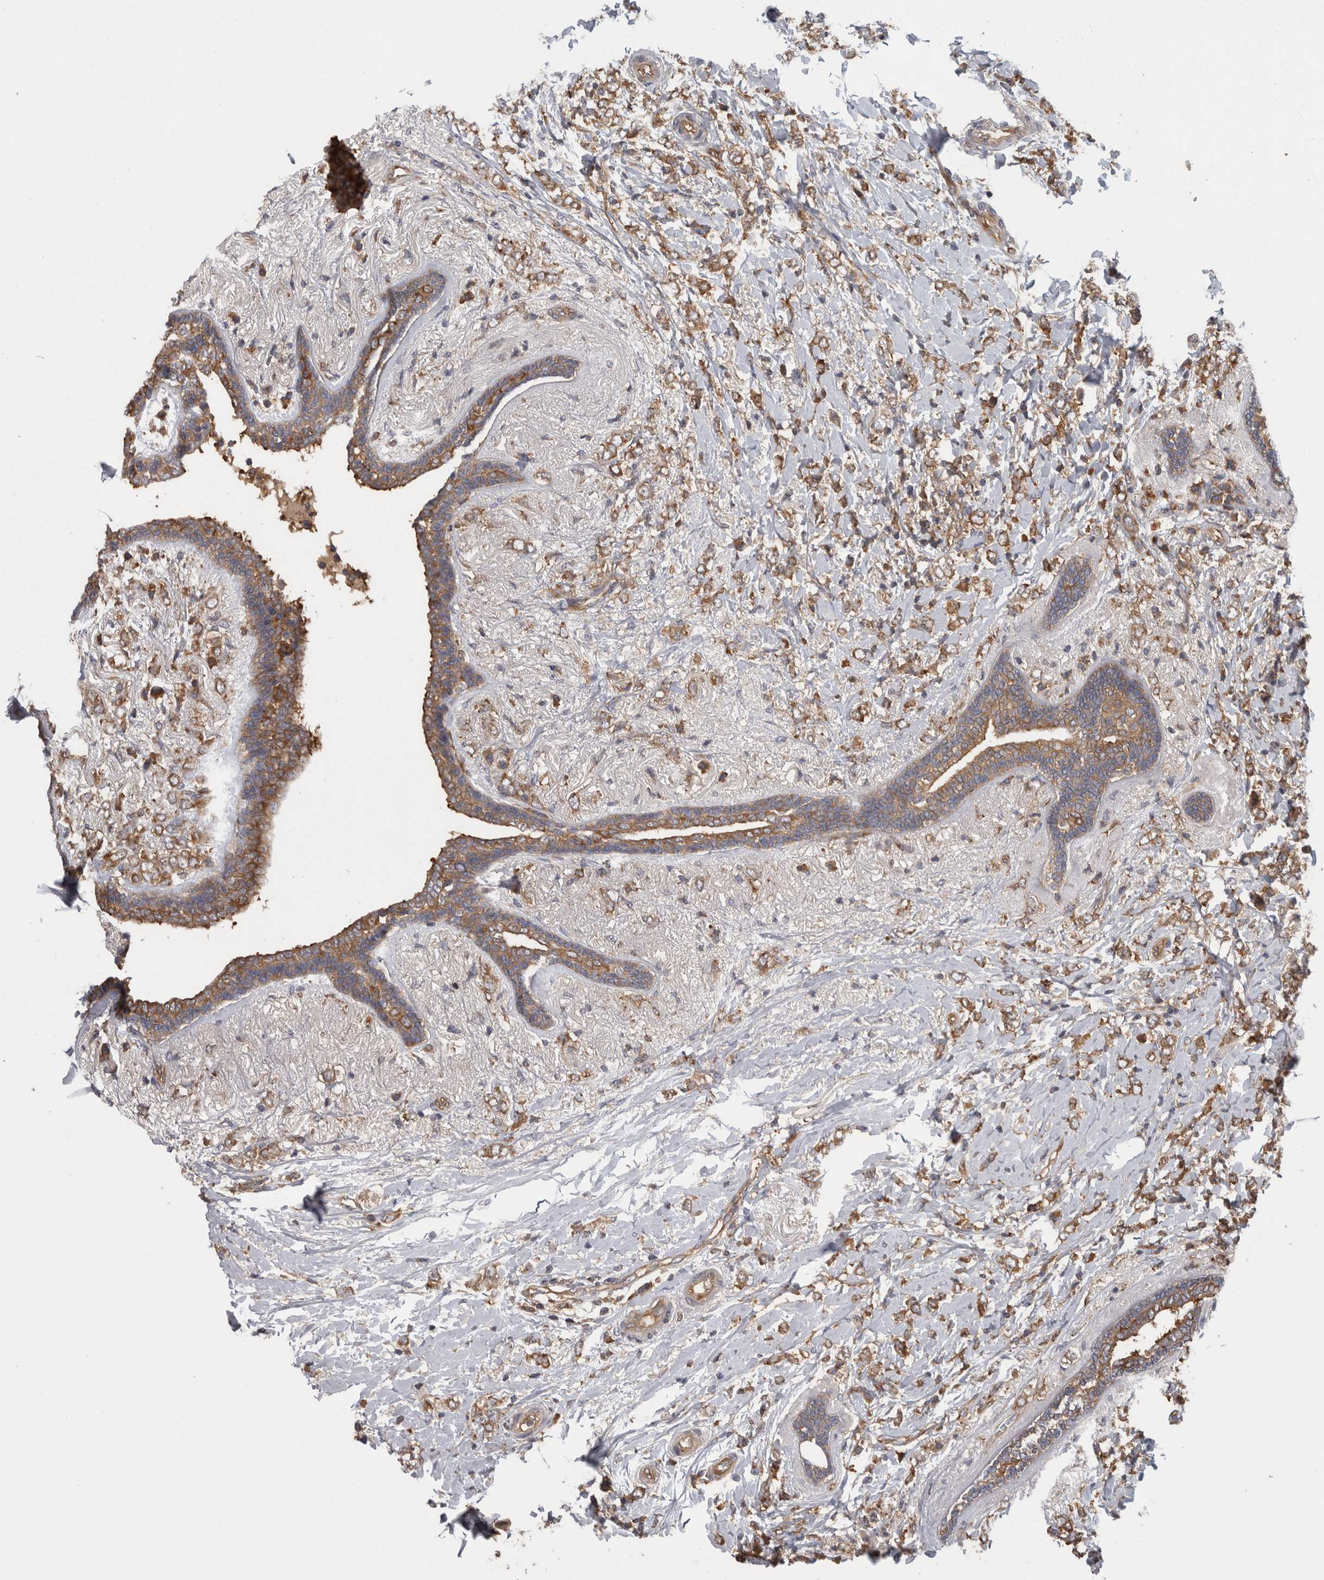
{"staining": {"intensity": "moderate", "quantity": ">75%", "location": "cytoplasmic/membranous"}, "tissue": "breast cancer", "cell_type": "Tumor cells", "image_type": "cancer", "snomed": [{"axis": "morphology", "description": "Normal tissue, NOS"}, {"axis": "morphology", "description": "Lobular carcinoma"}, {"axis": "topography", "description": "Breast"}], "caption": "Lobular carcinoma (breast) stained with a protein marker exhibits moderate staining in tumor cells.", "gene": "SMCR8", "patient": {"sex": "female", "age": 47}}